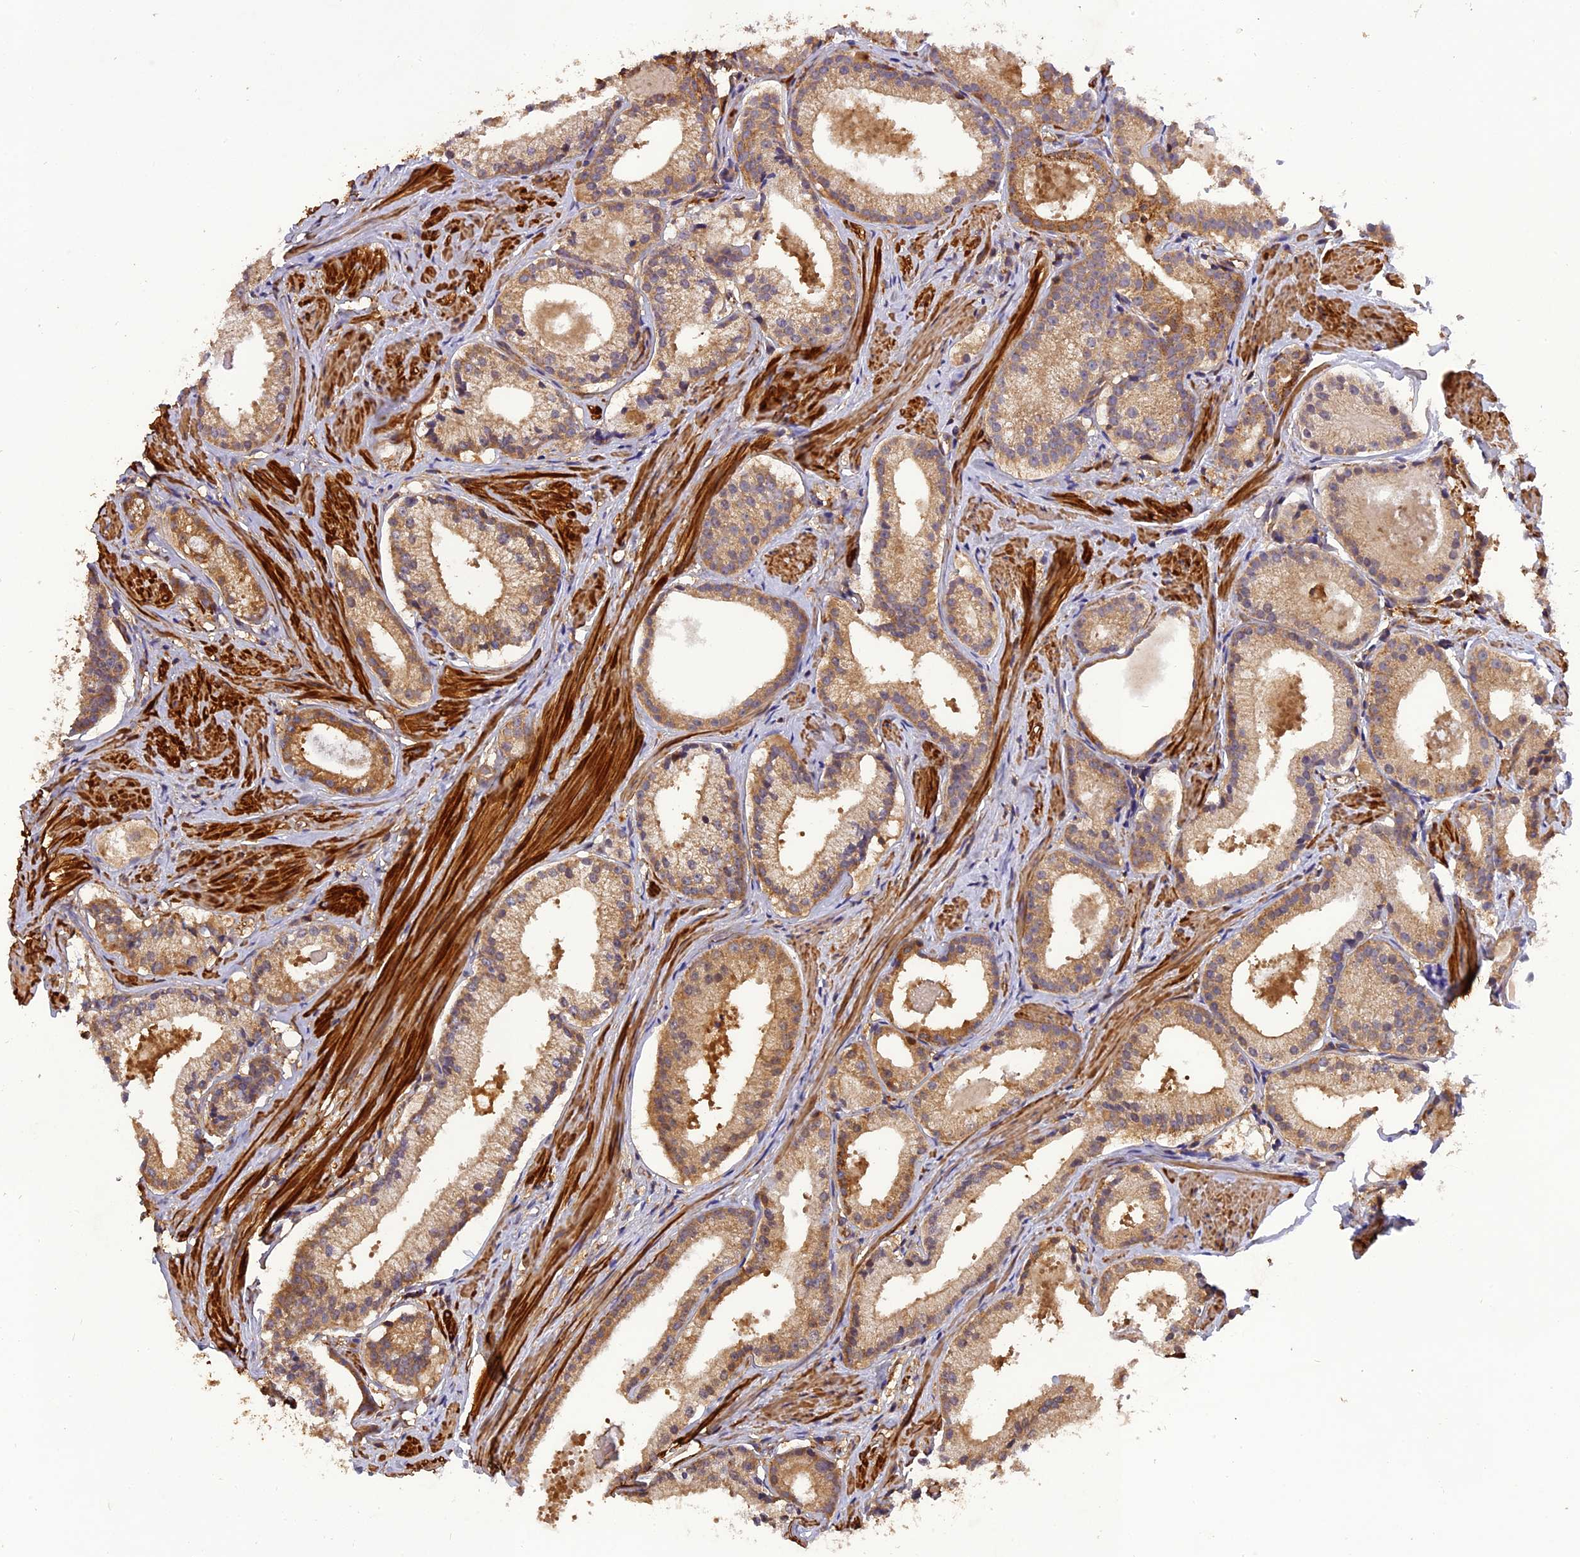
{"staining": {"intensity": "moderate", "quantity": ">75%", "location": "cytoplasmic/membranous"}, "tissue": "prostate cancer", "cell_type": "Tumor cells", "image_type": "cancer", "snomed": [{"axis": "morphology", "description": "Adenocarcinoma, Low grade"}, {"axis": "topography", "description": "Prostate"}], "caption": "Immunohistochemistry image of neoplastic tissue: prostate cancer stained using IHC exhibits medium levels of moderate protein expression localized specifically in the cytoplasmic/membranous of tumor cells, appearing as a cytoplasmic/membranous brown color.", "gene": "STOML1", "patient": {"sex": "male", "age": 57}}